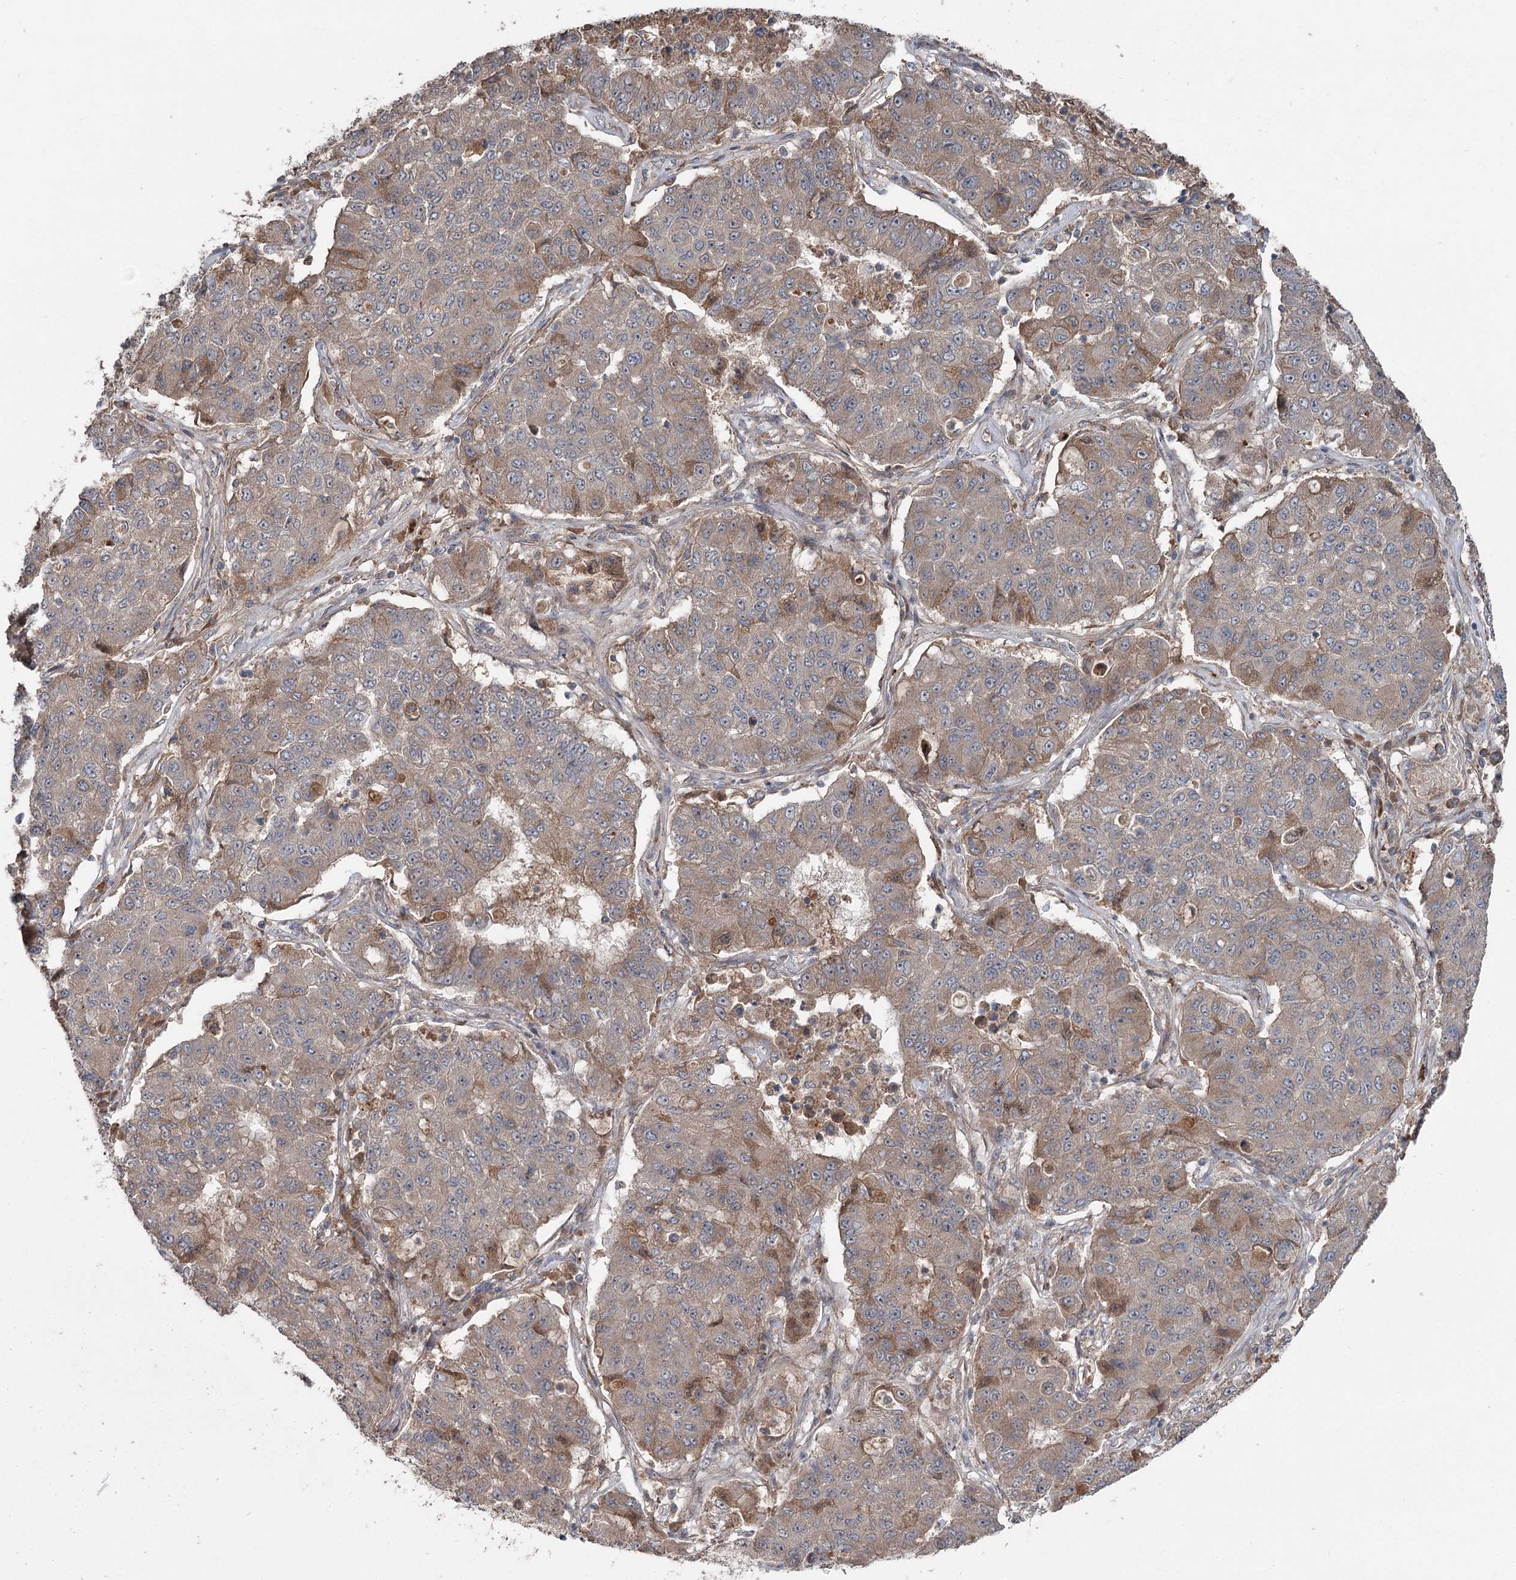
{"staining": {"intensity": "weak", "quantity": ">75%", "location": "cytoplasmic/membranous"}, "tissue": "lung cancer", "cell_type": "Tumor cells", "image_type": "cancer", "snomed": [{"axis": "morphology", "description": "Squamous cell carcinoma, NOS"}, {"axis": "topography", "description": "Lung"}], "caption": "Immunohistochemistry (IHC) of lung cancer (squamous cell carcinoma) reveals low levels of weak cytoplasmic/membranous expression in approximately >75% of tumor cells. (DAB (3,3'-diaminobenzidine) IHC, brown staining for protein, blue staining for nuclei).", "gene": "MAPK8IP2", "patient": {"sex": "male", "age": 74}}